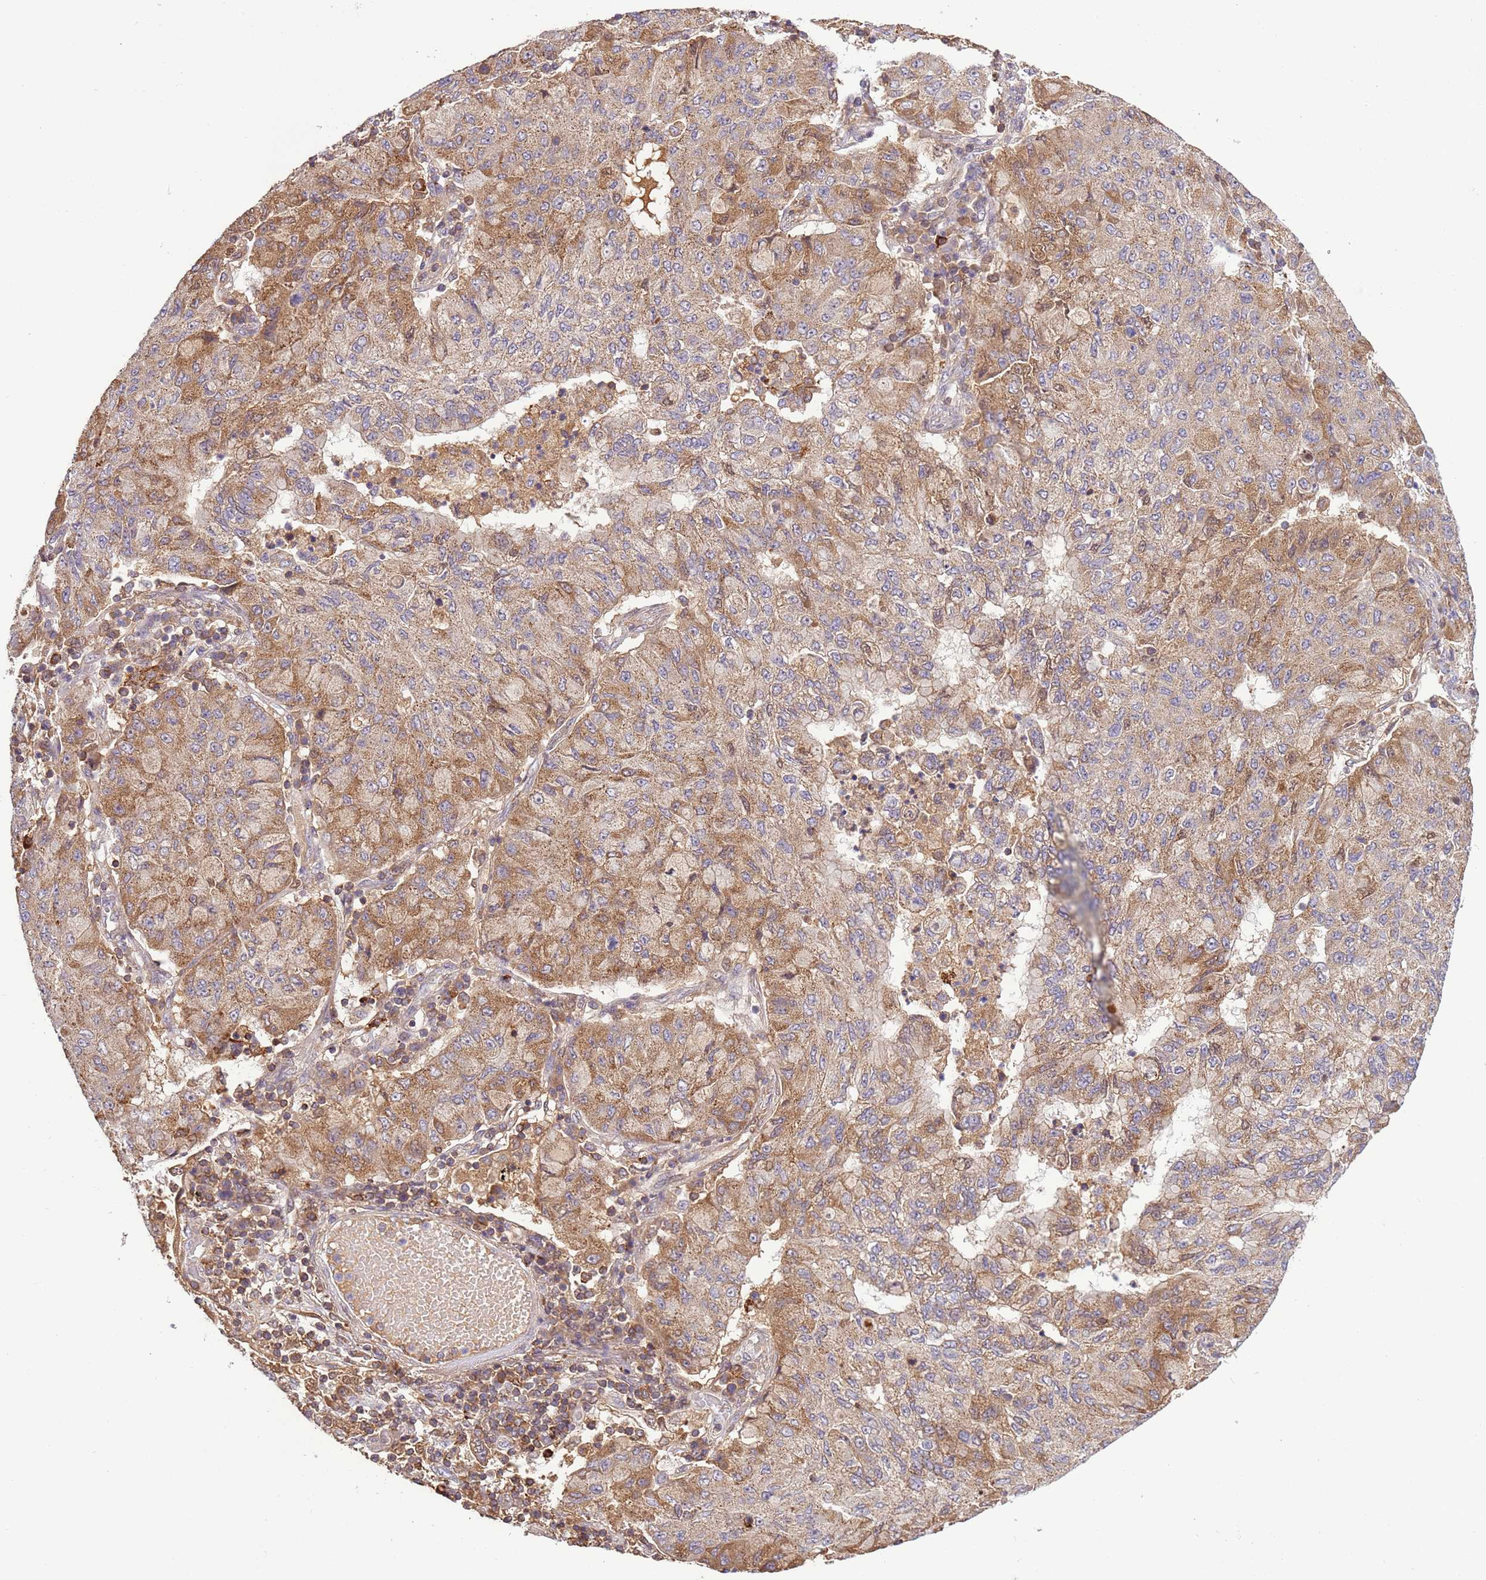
{"staining": {"intensity": "moderate", "quantity": "25%-75%", "location": "cytoplasmic/membranous"}, "tissue": "lung cancer", "cell_type": "Tumor cells", "image_type": "cancer", "snomed": [{"axis": "morphology", "description": "Squamous cell carcinoma, NOS"}, {"axis": "topography", "description": "Lung"}], "caption": "Immunohistochemistry (IHC) image of squamous cell carcinoma (lung) stained for a protein (brown), which shows medium levels of moderate cytoplasmic/membranous expression in approximately 25%-75% of tumor cells.", "gene": "ZNF624", "patient": {"sex": "male", "age": 74}}